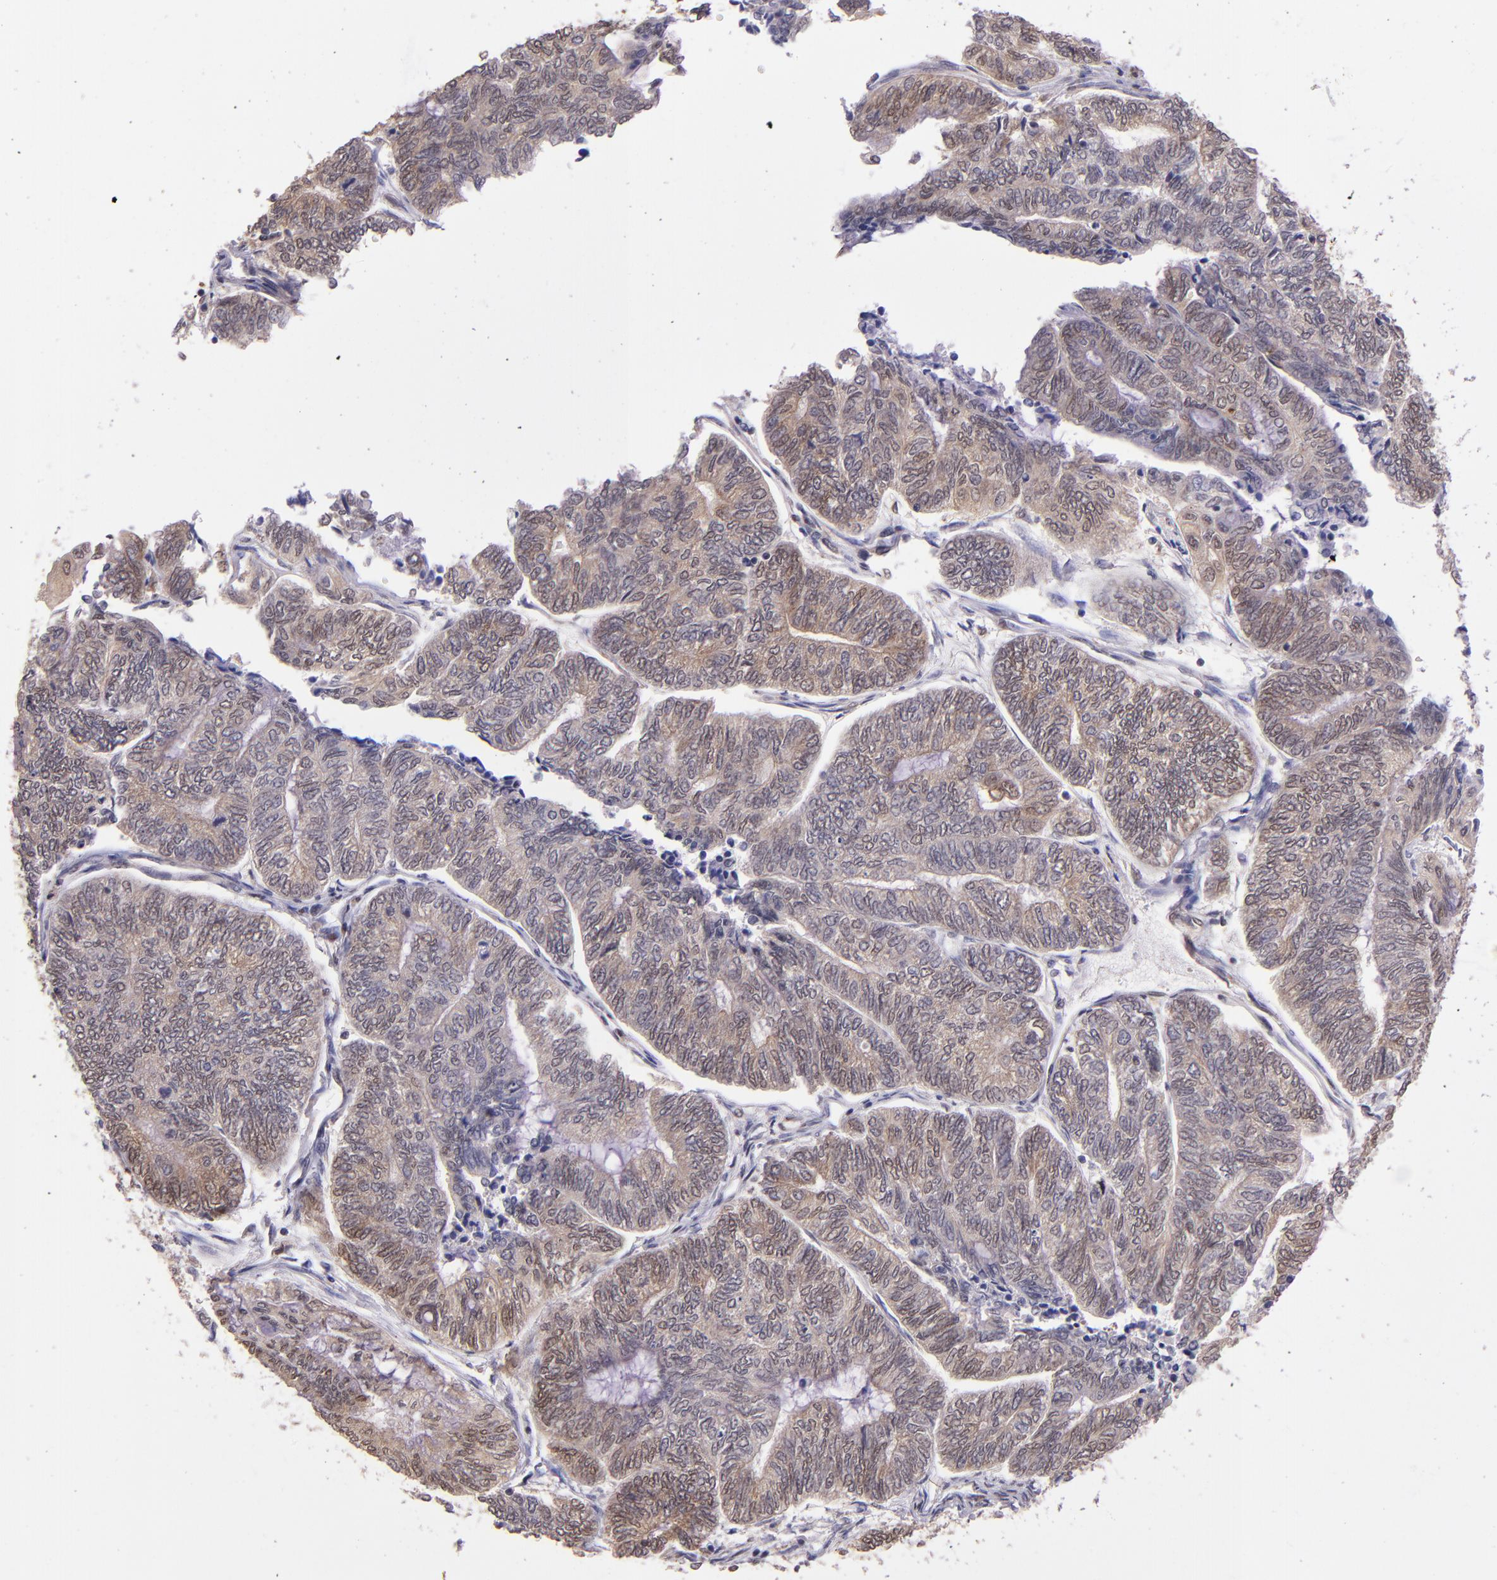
{"staining": {"intensity": "weak", "quantity": ">75%", "location": "cytoplasmic/membranous"}, "tissue": "endometrial cancer", "cell_type": "Tumor cells", "image_type": "cancer", "snomed": [{"axis": "morphology", "description": "Adenocarcinoma, NOS"}, {"axis": "topography", "description": "Uterus"}, {"axis": "topography", "description": "Endometrium"}], "caption": "A histopathology image of human adenocarcinoma (endometrial) stained for a protein reveals weak cytoplasmic/membranous brown staining in tumor cells.", "gene": "STAT6", "patient": {"sex": "female", "age": 70}}